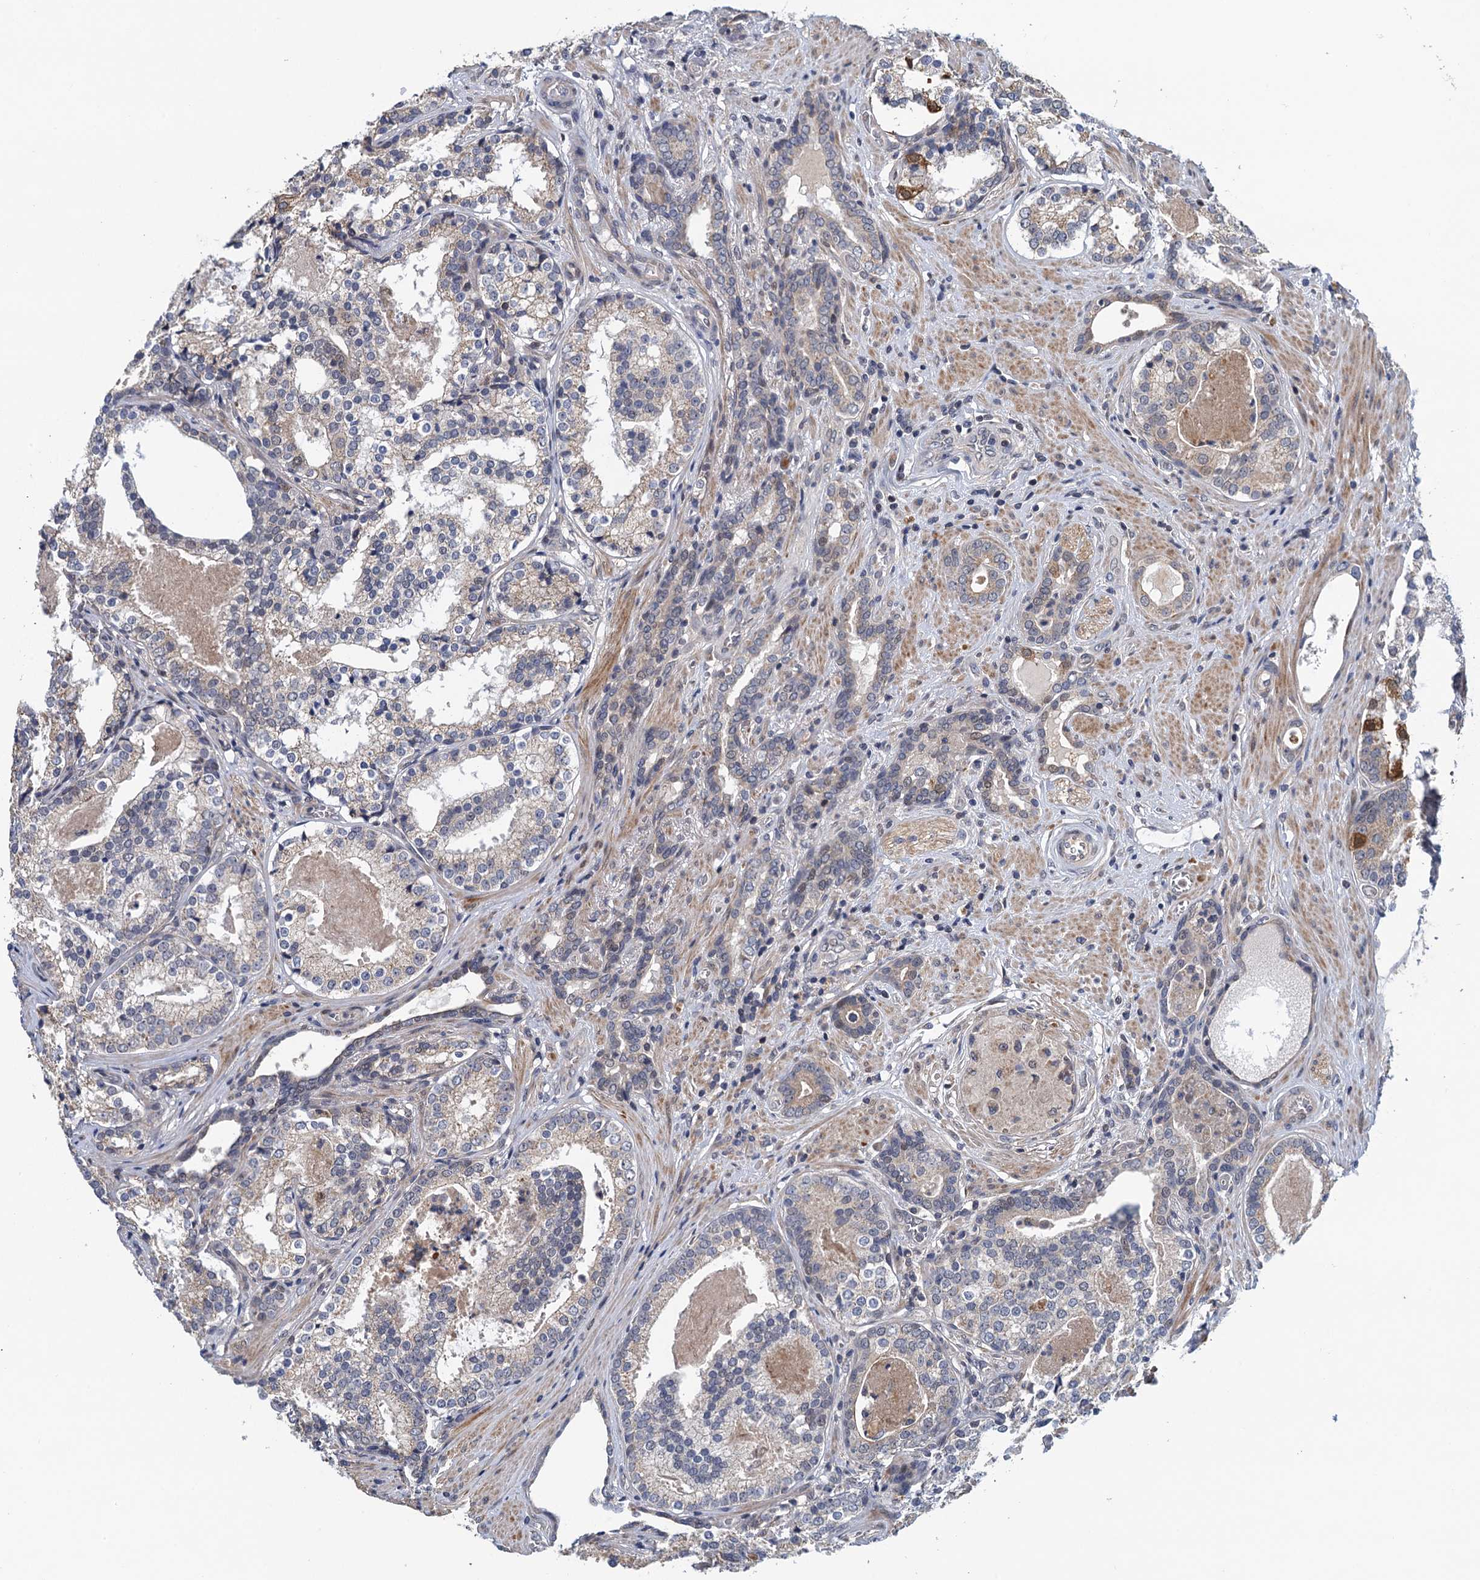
{"staining": {"intensity": "negative", "quantity": "none", "location": "none"}, "tissue": "prostate cancer", "cell_type": "Tumor cells", "image_type": "cancer", "snomed": [{"axis": "morphology", "description": "Adenocarcinoma, High grade"}, {"axis": "topography", "description": "Prostate"}], "caption": "High-grade adenocarcinoma (prostate) was stained to show a protein in brown. There is no significant expression in tumor cells.", "gene": "MDM1", "patient": {"sex": "male", "age": 58}}